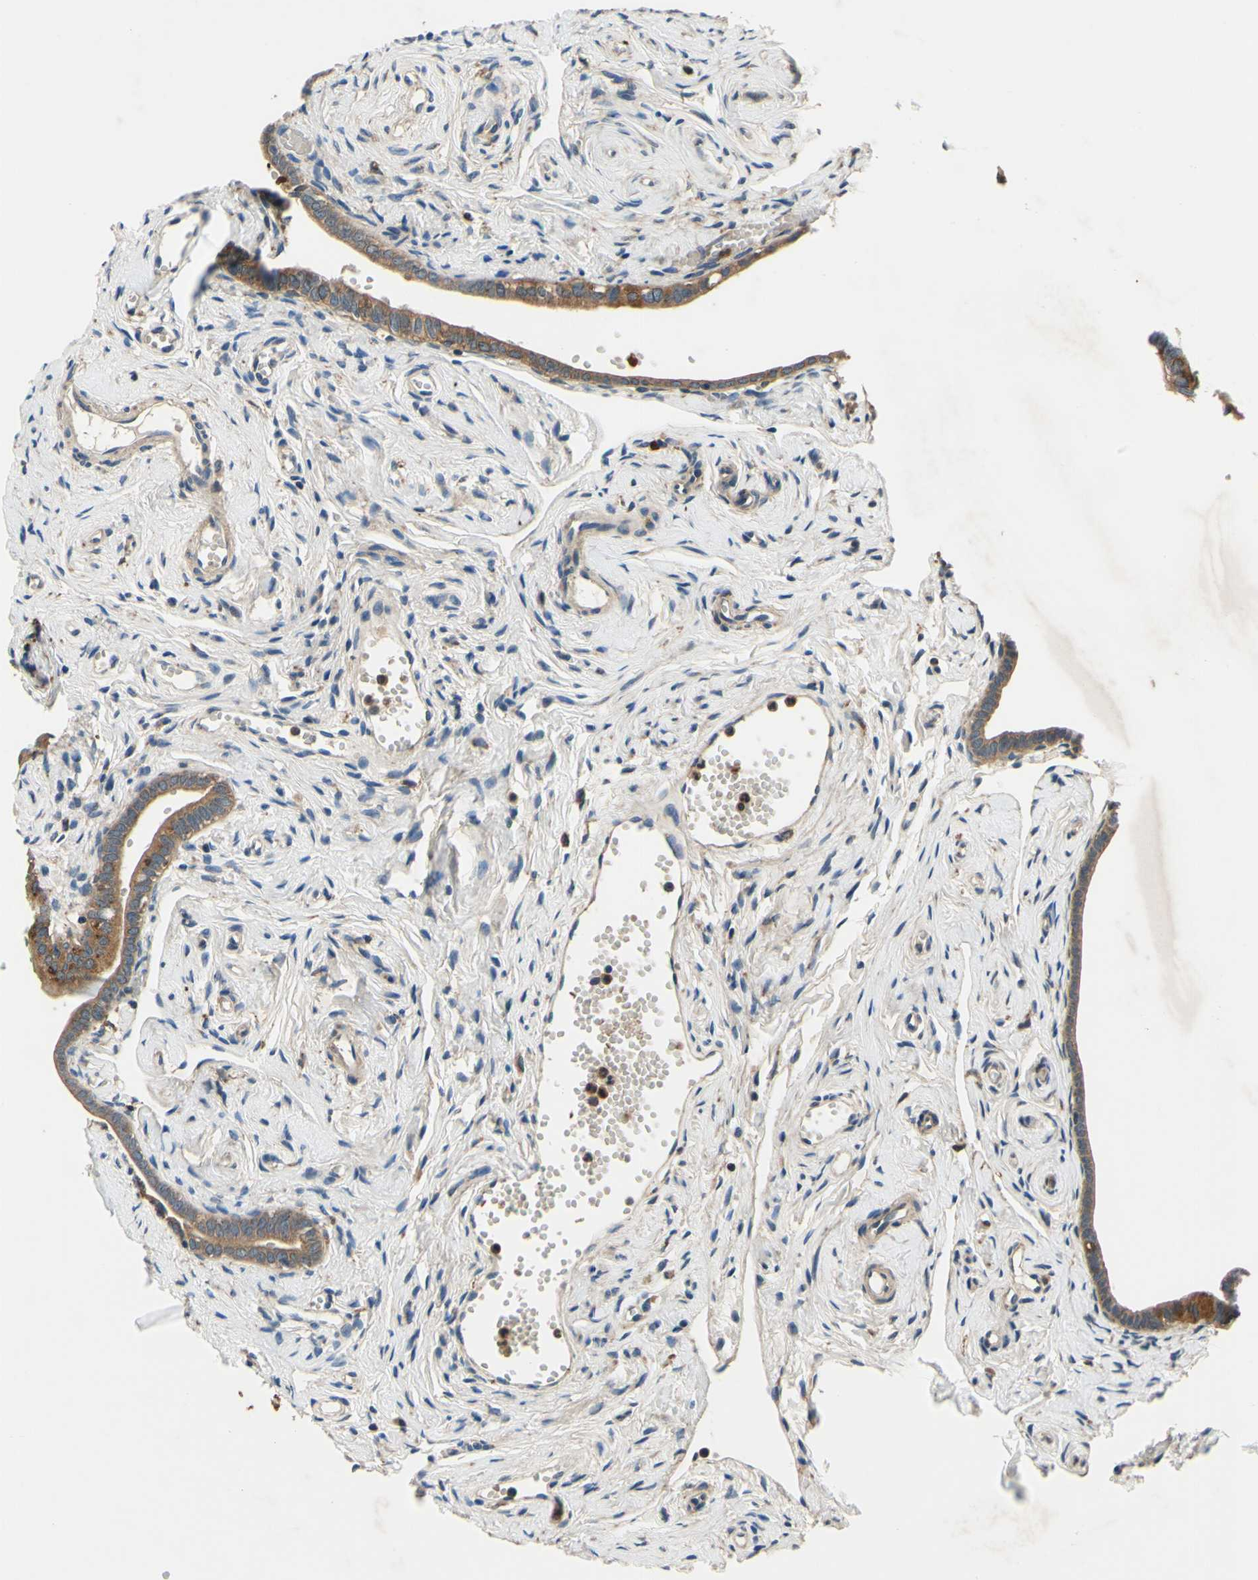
{"staining": {"intensity": "moderate", "quantity": ">75%", "location": "cytoplasmic/membranous"}, "tissue": "fallopian tube", "cell_type": "Glandular cells", "image_type": "normal", "snomed": [{"axis": "morphology", "description": "Normal tissue, NOS"}, {"axis": "topography", "description": "Fallopian tube"}], "caption": "Fallopian tube stained for a protein (brown) reveals moderate cytoplasmic/membranous positive staining in approximately >75% of glandular cells.", "gene": "PLA2G4A", "patient": {"sex": "female", "age": 71}}